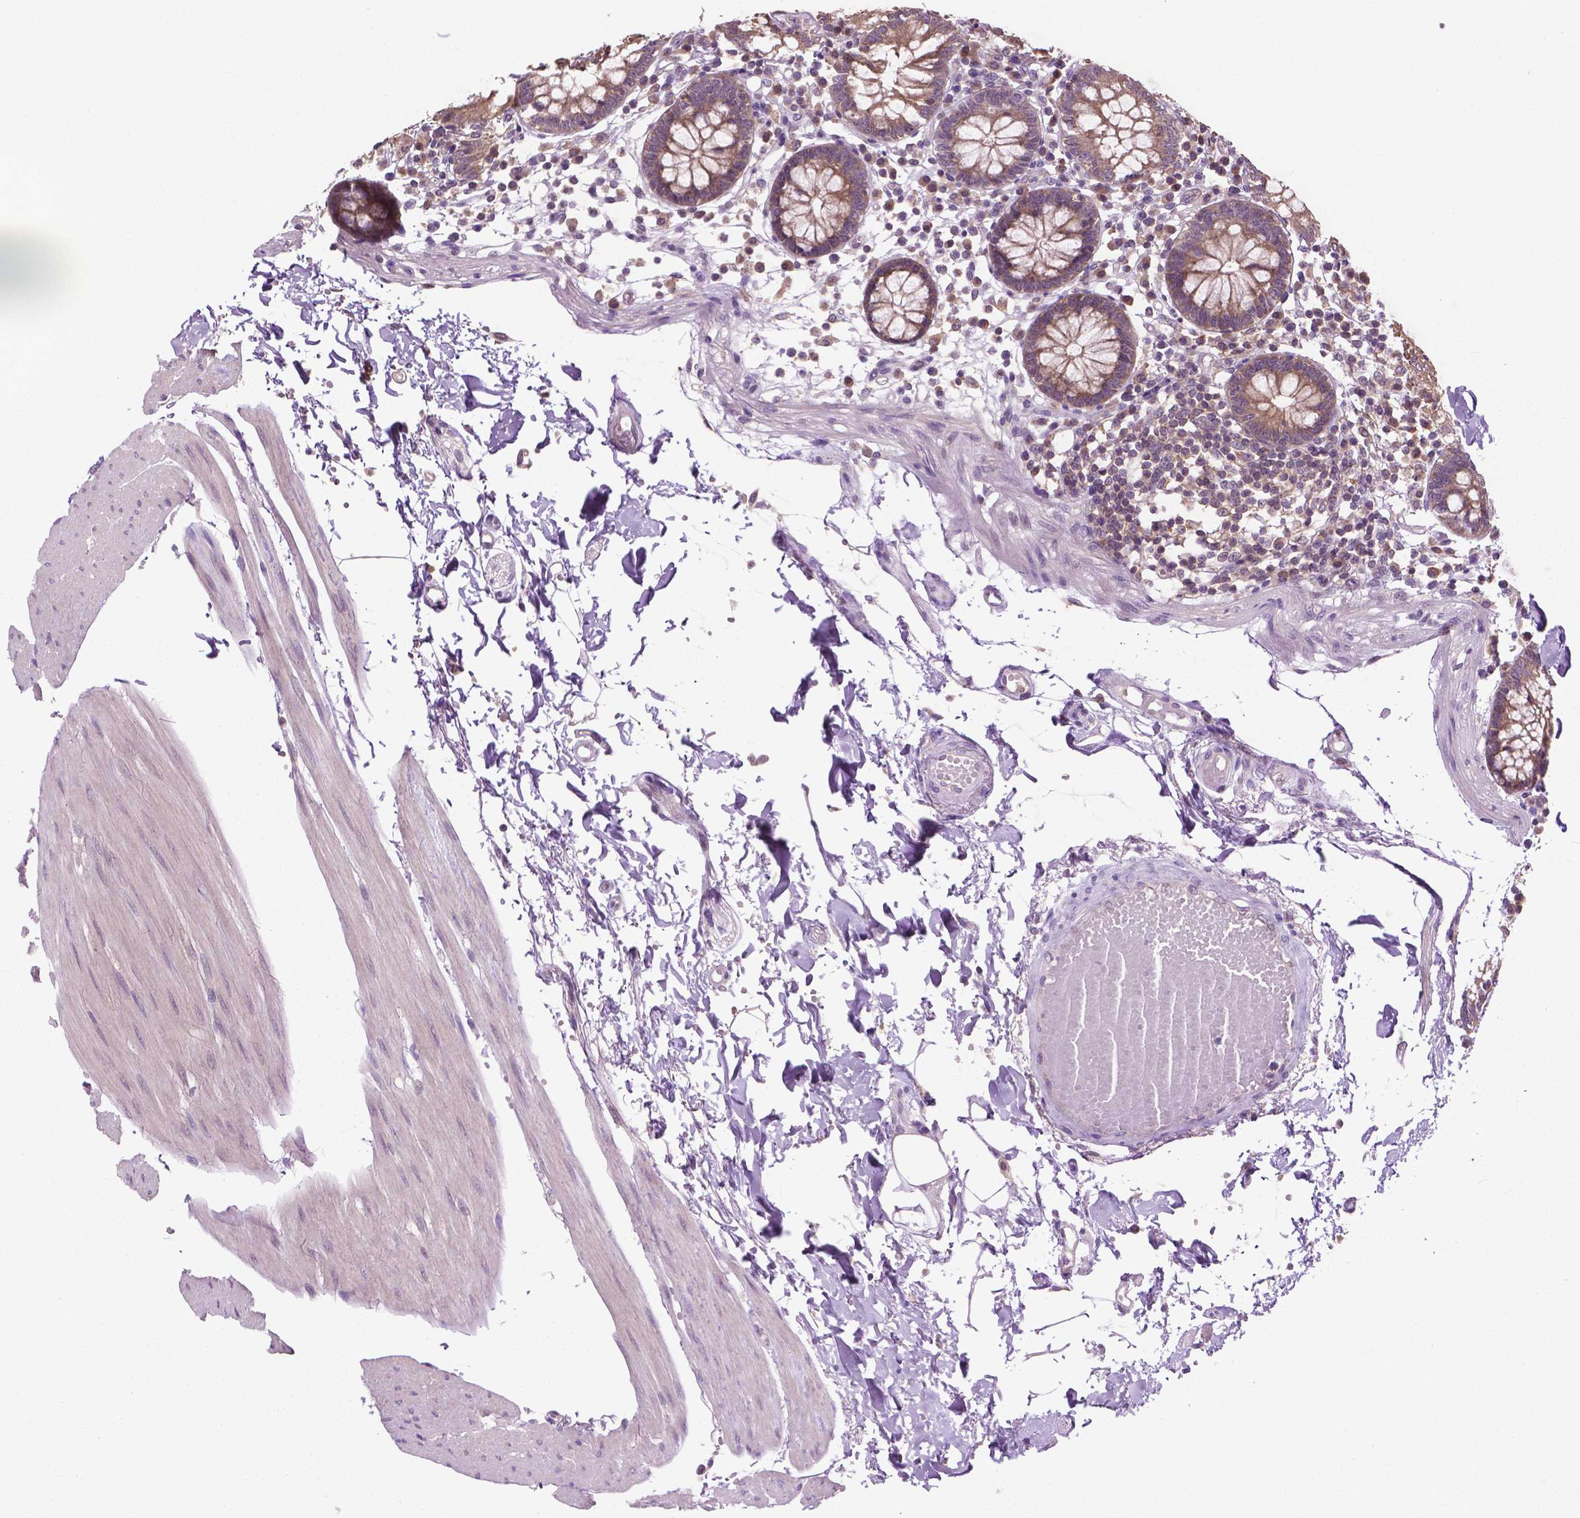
{"staining": {"intensity": "negative", "quantity": "none", "location": "none"}, "tissue": "colon", "cell_type": "Endothelial cells", "image_type": "normal", "snomed": [{"axis": "morphology", "description": "Normal tissue, NOS"}, {"axis": "morphology", "description": "Adenocarcinoma, NOS"}, {"axis": "topography", "description": "Colon"}], "caption": "Image shows no significant protein positivity in endothelial cells of normal colon. Brightfield microscopy of immunohistochemistry (IHC) stained with DAB (brown) and hematoxylin (blue), captured at high magnification.", "gene": "MZT1", "patient": {"sex": "male", "age": 83}}